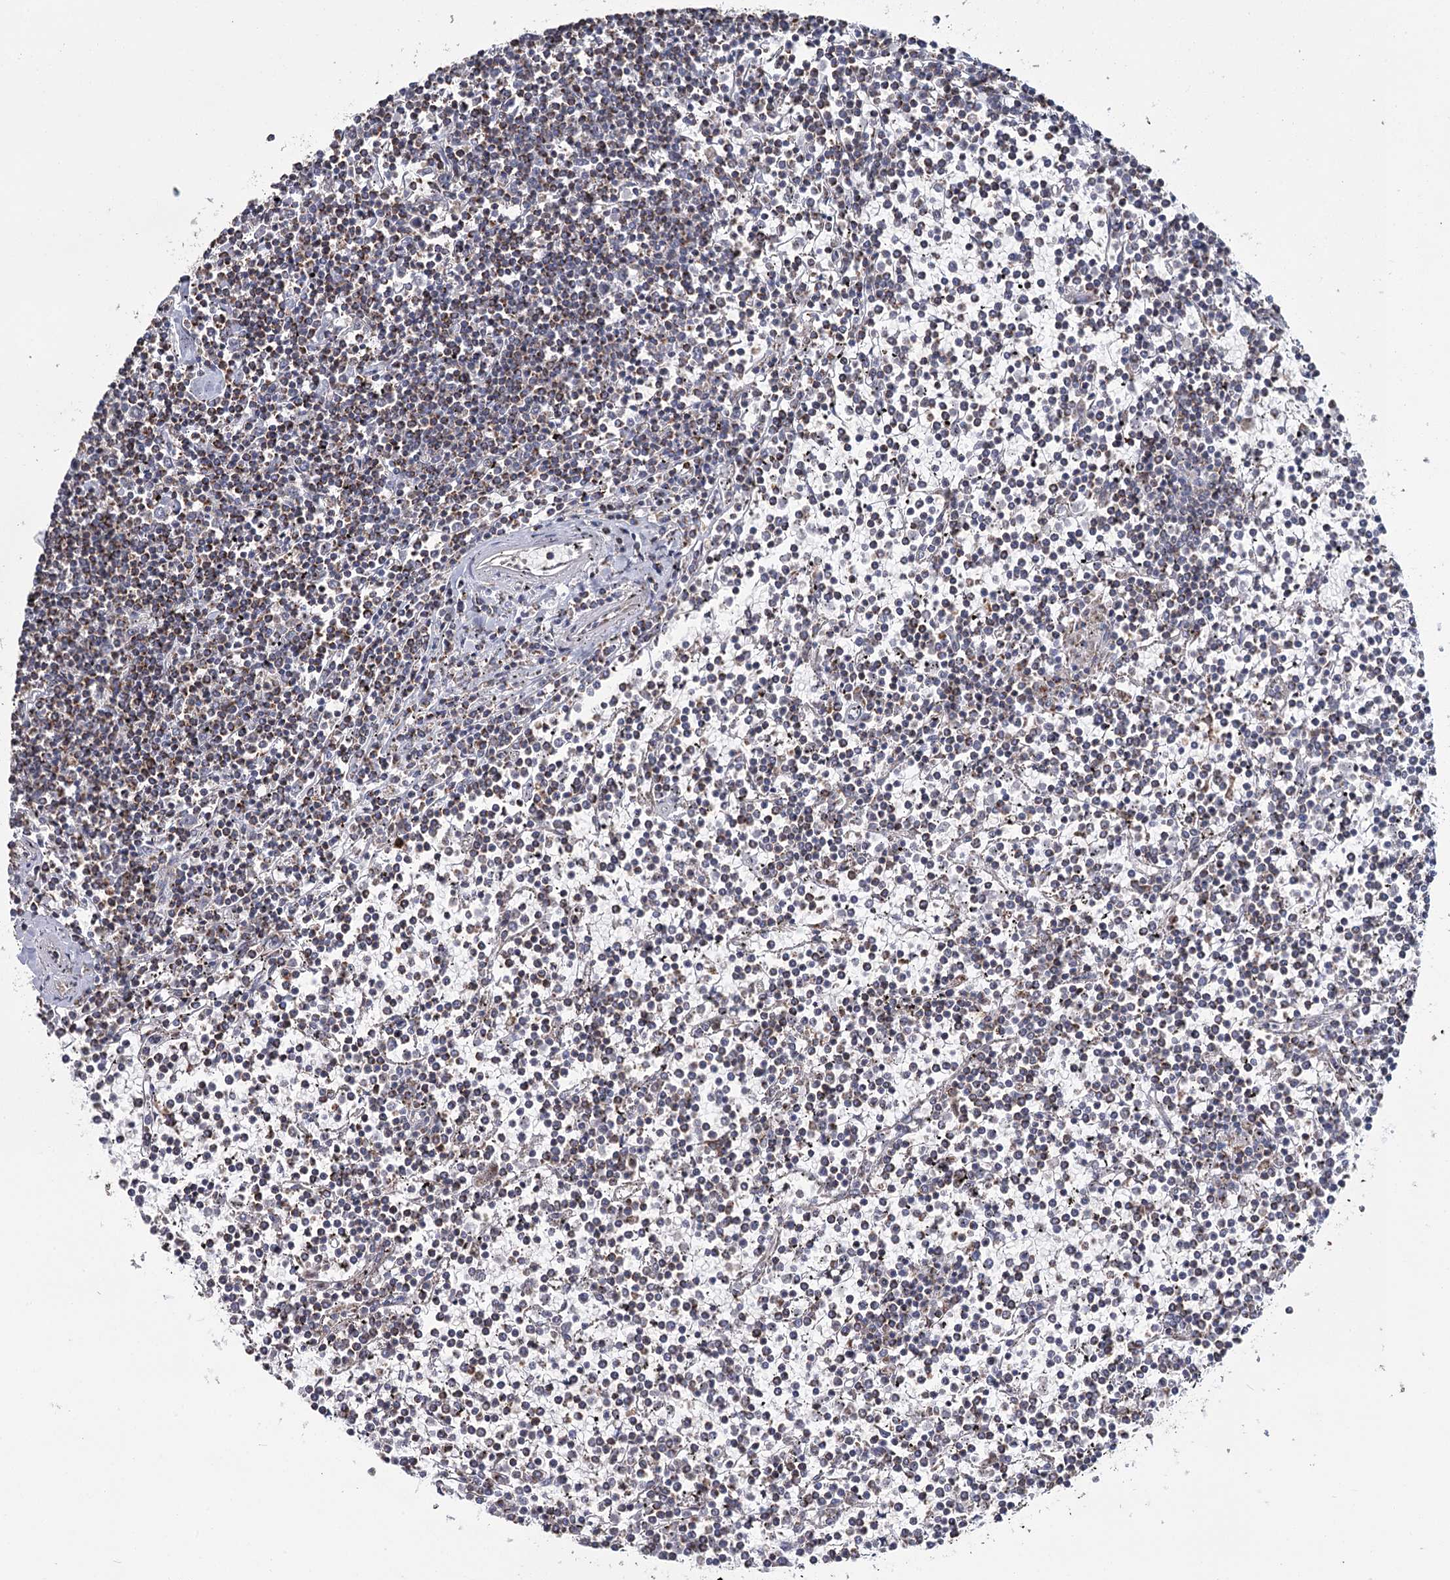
{"staining": {"intensity": "moderate", "quantity": "25%-75%", "location": "cytoplasmic/membranous"}, "tissue": "lymphoma", "cell_type": "Tumor cells", "image_type": "cancer", "snomed": [{"axis": "morphology", "description": "Malignant lymphoma, non-Hodgkin's type, Low grade"}, {"axis": "topography", "description": "Spleen"}], "caption": "Immunohistochemical staining of lymphoma reveals medium levels of moderate cytoplasmic/membranous positivity in about 25%-75% of tumor cells.", "gene": "MRPL44", "patient": {"sex": "female", "age": 19}}